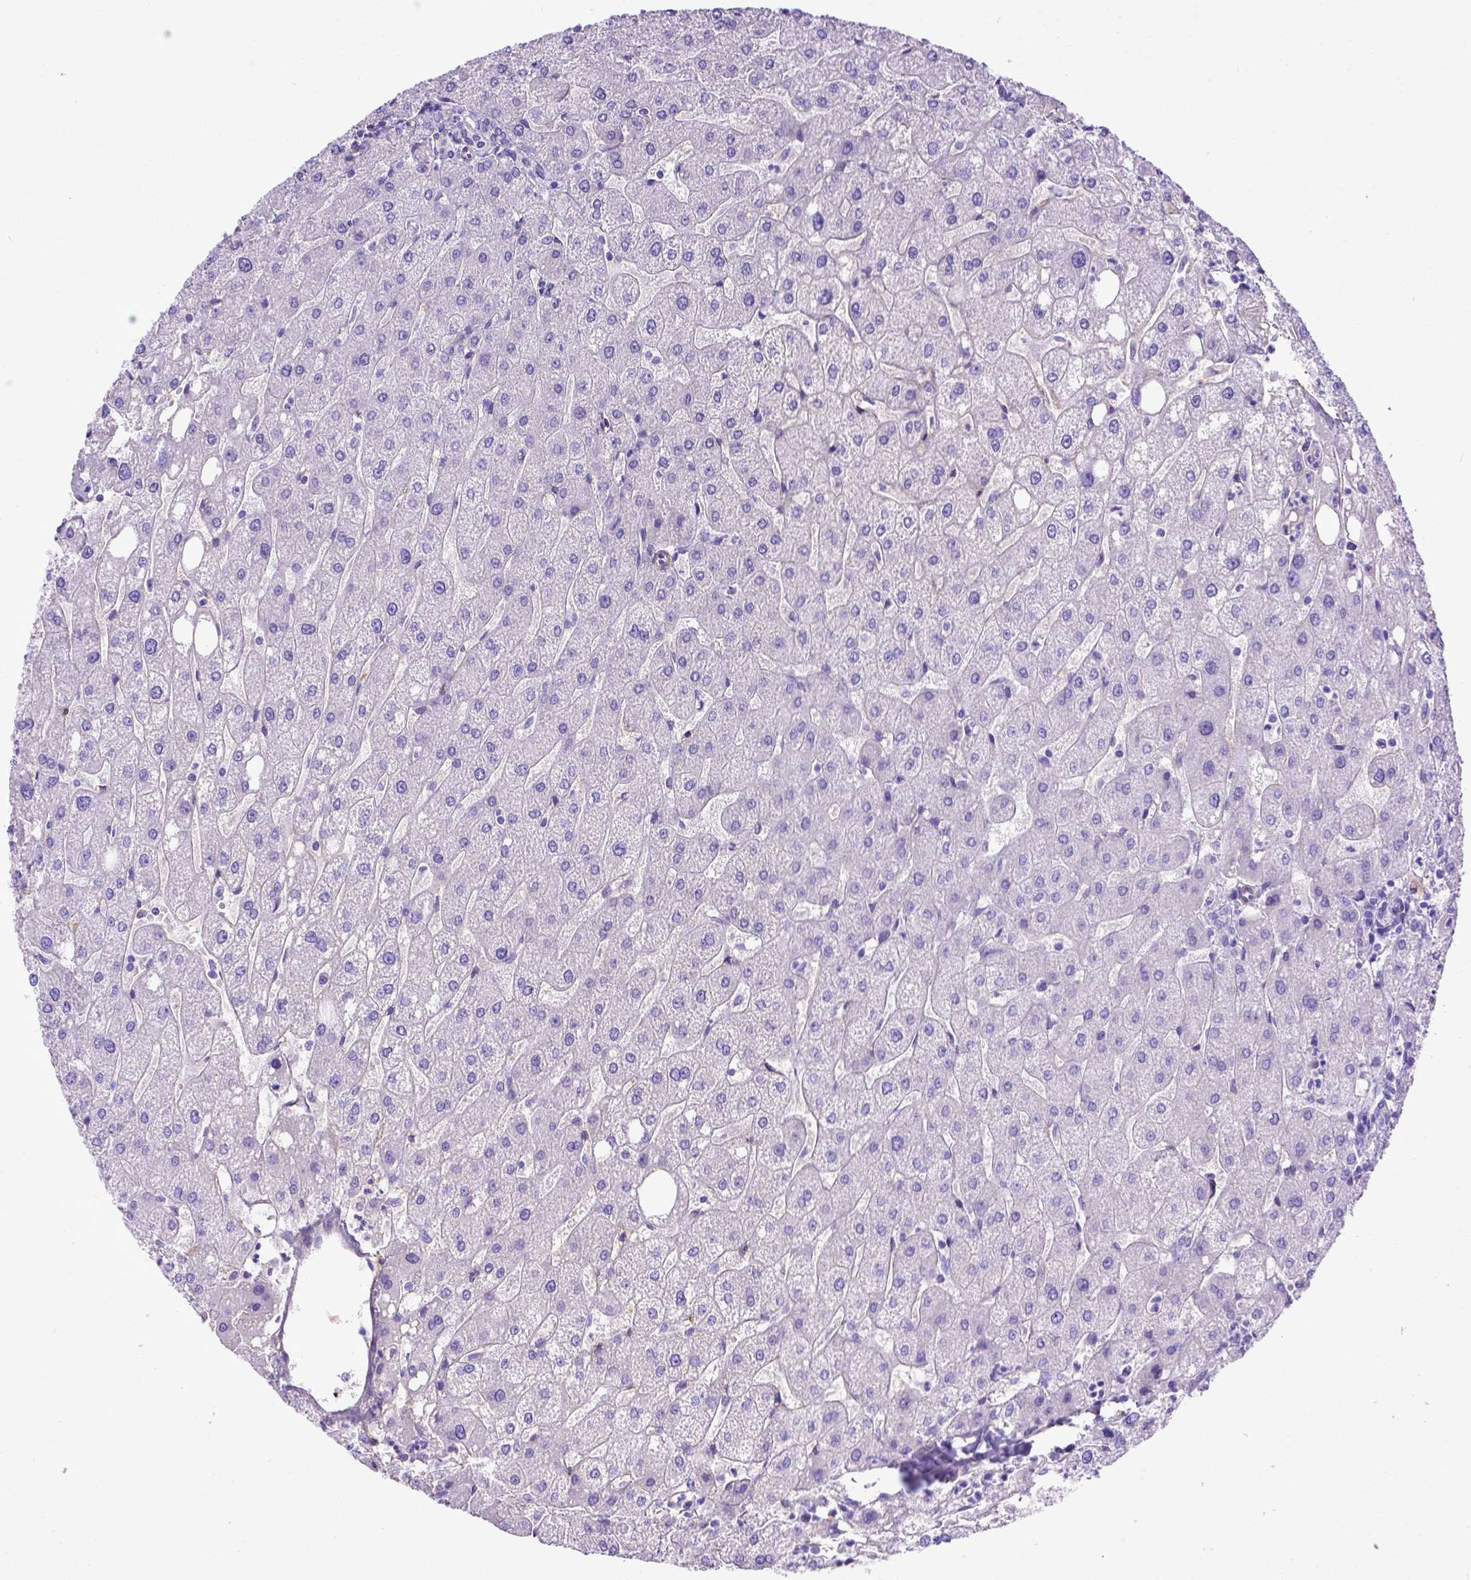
{"staining": {"intensity": "negative", "quantity": "none", "location": "none"}, "tissue": "liver", "cell_type": "Cholangiocytes", "image_type": "normal", "snomed": [{"axis": "morphology", "description": "Normal tissue, NOS"}, {"axis": "topography", "description": "Liver"}], "caption": "This is an IHC photomicrograph of unremarkable liver. There is no expression in cholangiocytes.", "gene": "LRRC18", "patient": {"sex": "male", "age": 67}}